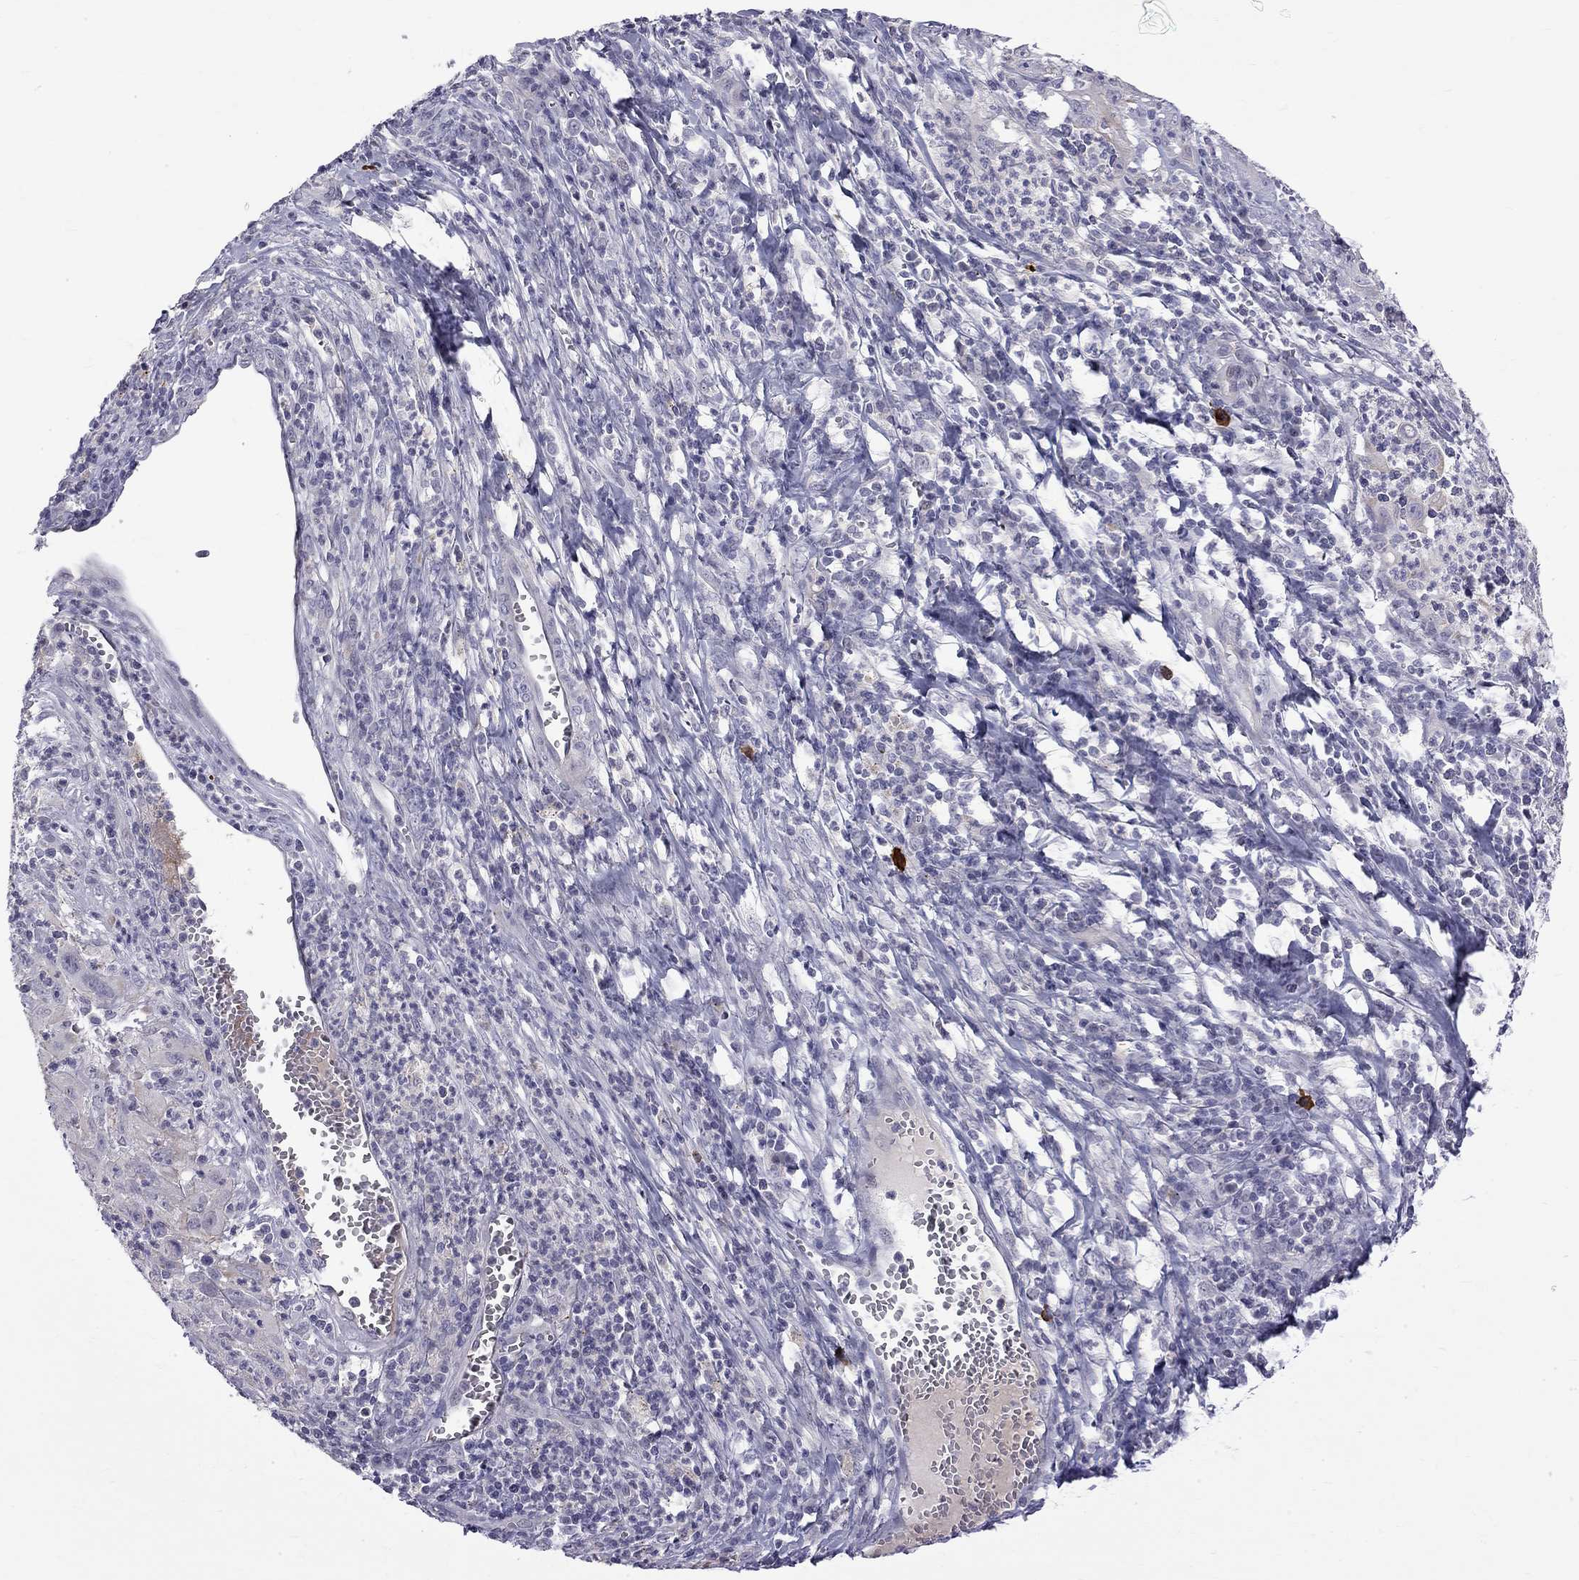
{"staining": {"intensity": "negative", "quantity": "none", "location": "none"}, "tissue": "cervical cancer", "cell_type": "Tumor cells", "image_type": "cancer", "snomed": [{"axis": "morphology", "description": "Squamous cell carcinoma, NOS"}, {"axis": "topography", "description": "Cervix"}], "caption": "Tumor cells are negative for protein expression in human cervical cancer.", "gene": "RTL9", "patient": {"sex": "female", "age": 32}}